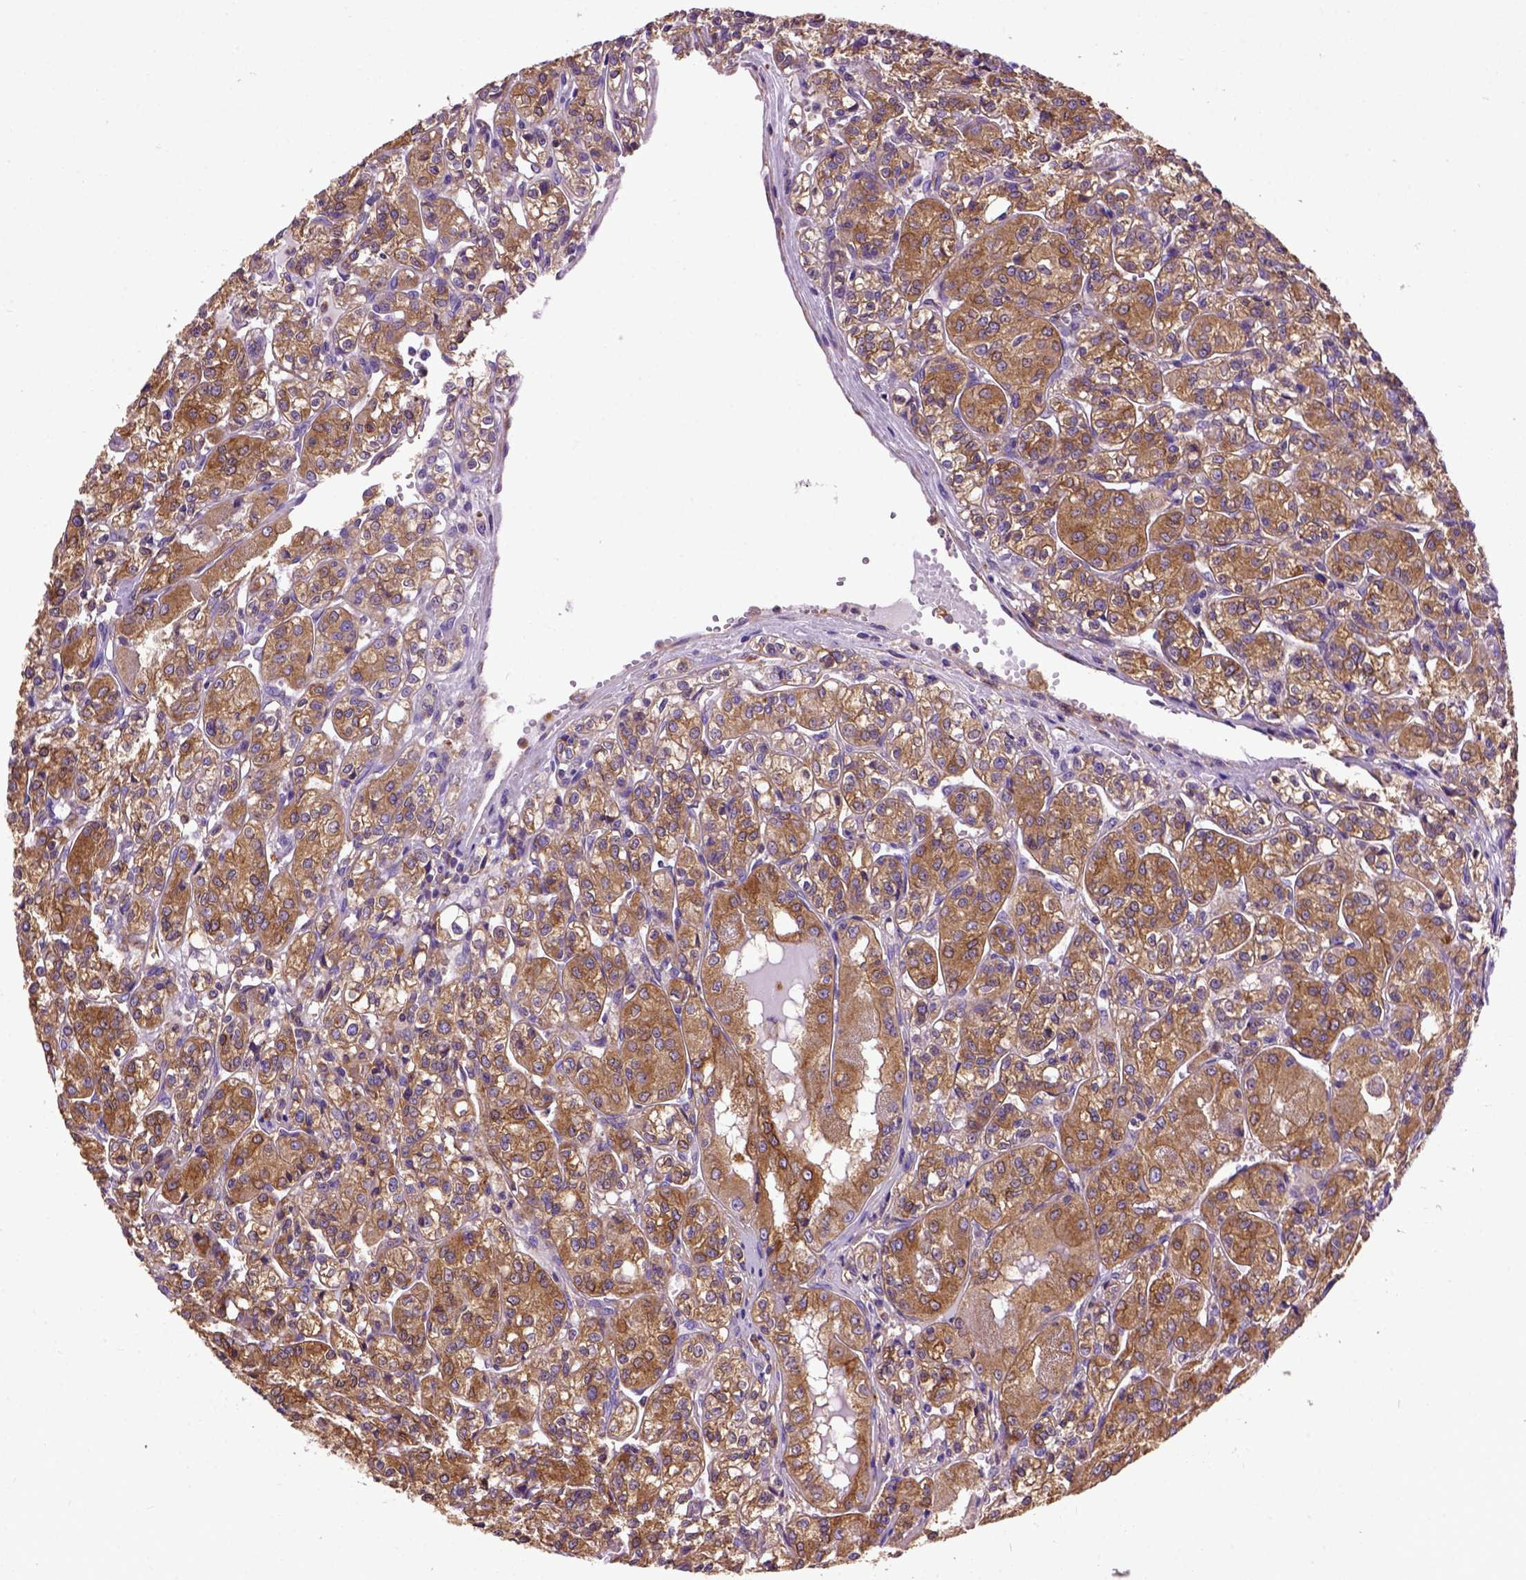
{"staining": {"intensity": "moderate", "quantity": ">75%", "location": "cytoplasmic/membranous"}, "tissue": "renal cancer", "cell_type": "Tumor cells", "image_type": "cancer", "snomed": [{"axis": "morphology", "description": "Adenocarcinoma, NOS"}, {"axis": "topography", "description": "Kidney"}], "caption": "High-magnification brightfield microscopy of renal adenocarcinoma stained with DAB (3,3'-diaminobenzidine) (brown) and counterstained with hematoxylin (blue). tumor cells exhibit moderate cytoplasmic/membranous positivity is seen in about>75% of cells.", "gene": "MVP", "patient": {"sex": "male", "age": 36}}